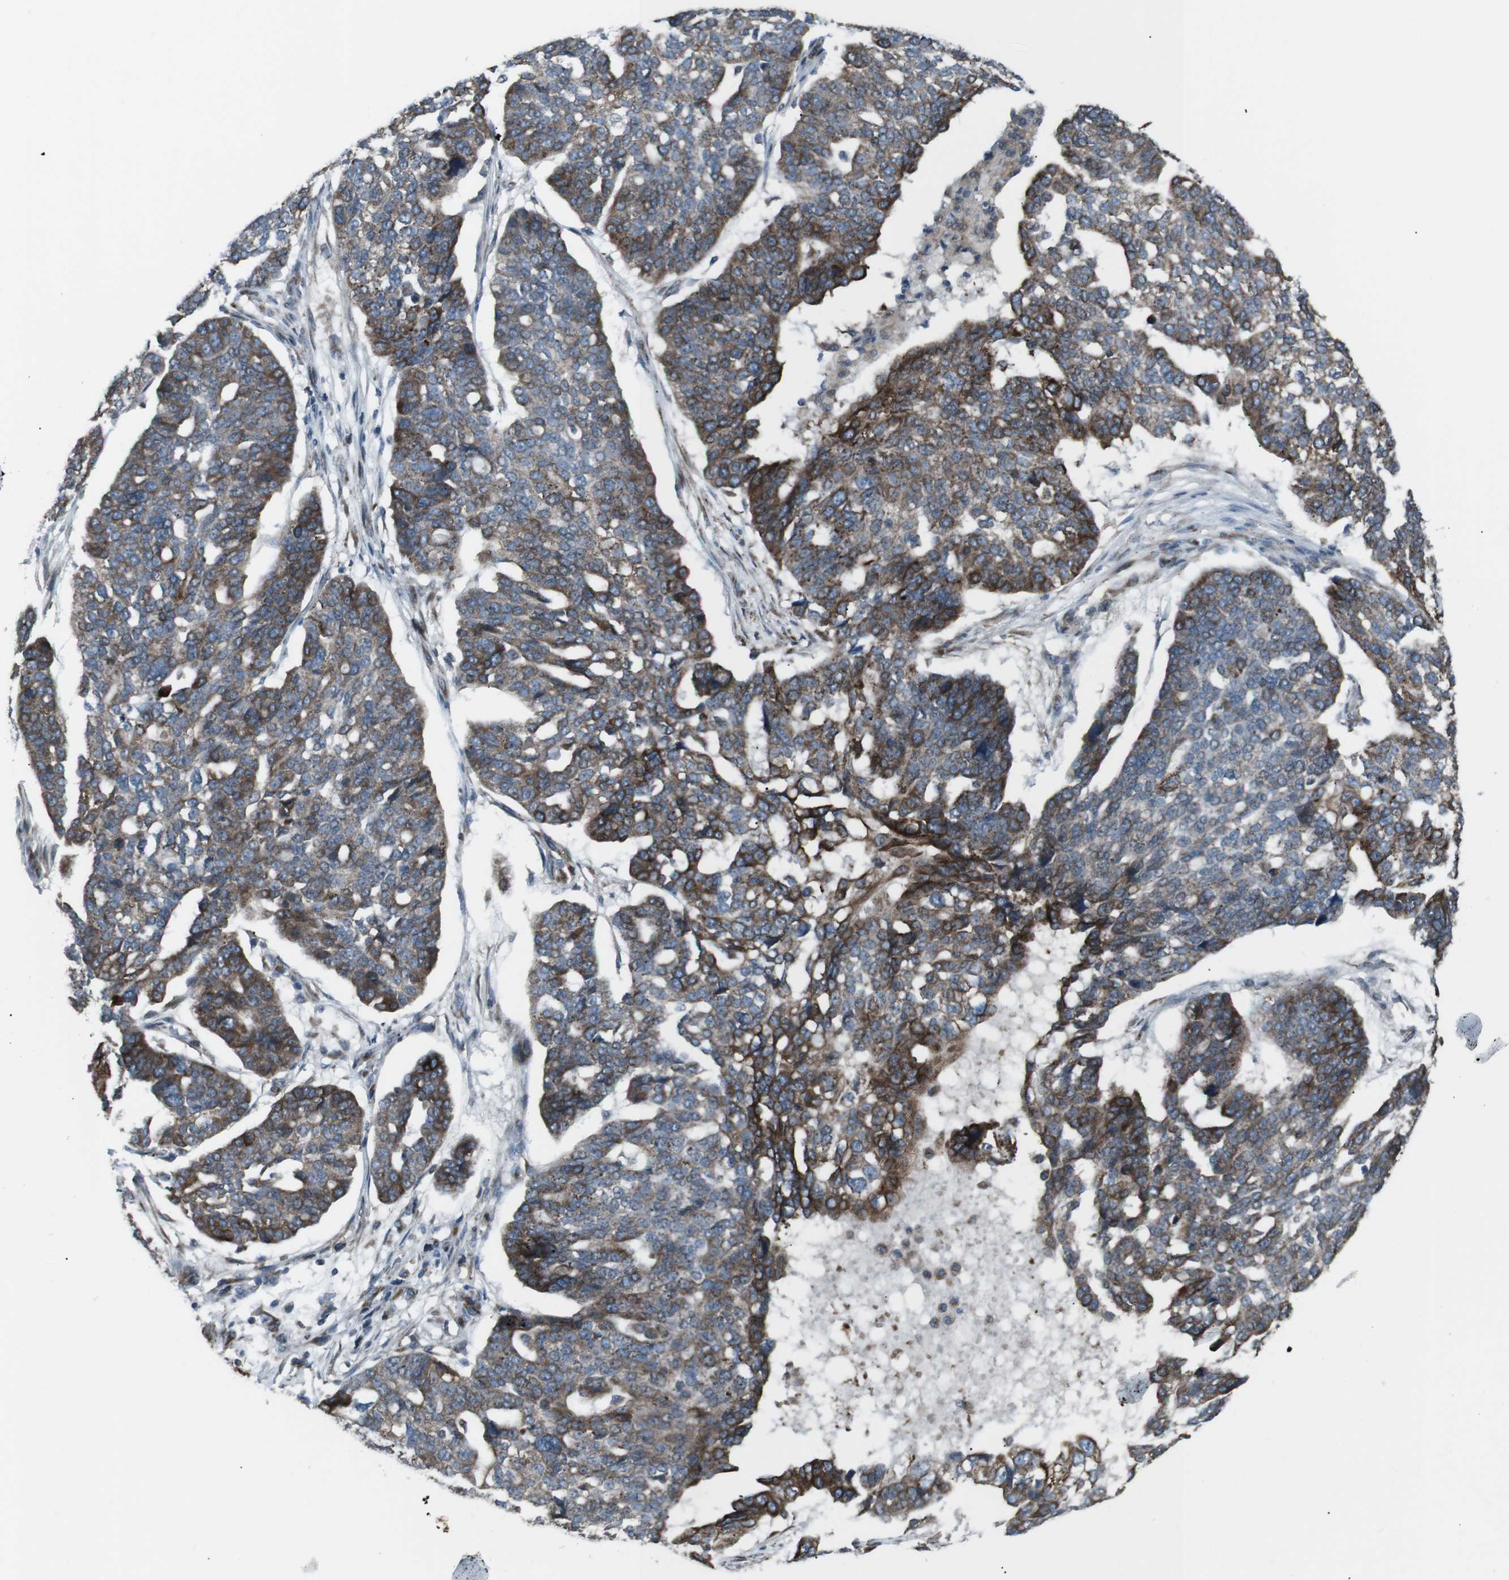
{"staining": {"intensity": "moderate", "quantity": "25%-75%", "location": "cytoplasmic/membranous"}, "tissue": "ovarian cancer", "cell_type": "Tumor cells", "image_type": "cancer", "snomed": [{"axis": "morphology", "description": "Cystadenocarcinoma, serous, NOS"}, {"axis": "topography", "description": "Ovary"}], "caption": "A photomicrograph showing moderate cytoplasmic/membranous expression in about 25%-75% of tumor cells in serous cystadenocarcinoma (ovarian), as visualized by brown immunohistochemical staining.", "gene": "LNPK", "patient": {"sex": "female", "age": 59}}